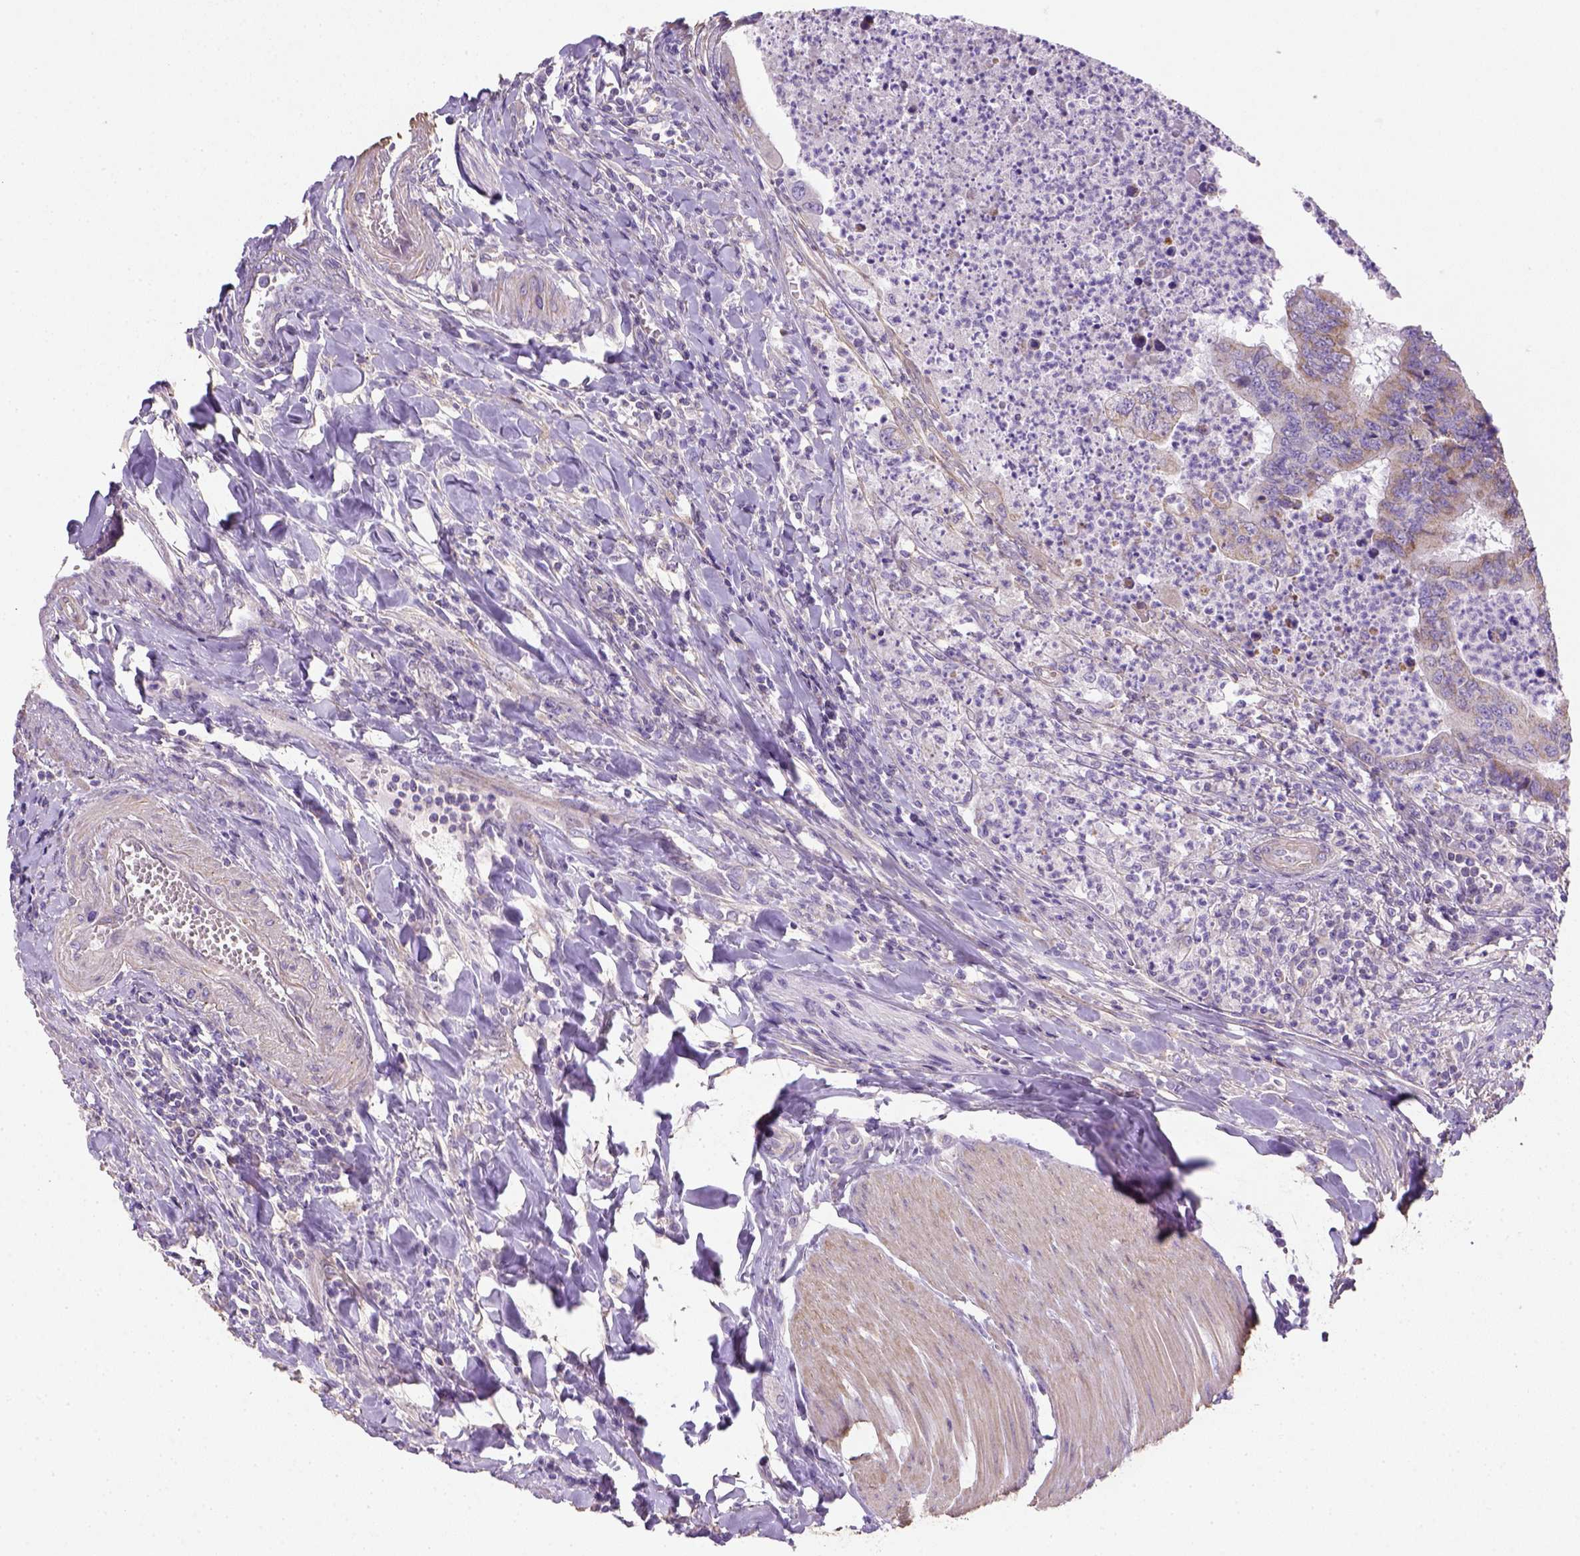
{"staining": {"intensity": "weak", "quantity": ">75%", "location": "cytoplasmic/membranous"}, "tissue": "colorectal cancer", "cell_type": "Tumor cells", "image_type": "cancer", "snomed": [{"axis": "morphology", "description": "Adenocarcinoma, NOS"}, {"axis": "topography", "description": "Colon"}], "caption": "Immunohistochemistry (IHC) (DAB) staining of colorectal cancer (adenocarcinoma) demonstrates weak cytoplasmic/membranous protein positivity in about >75% of tumor cells. The protein of interest is stained brown, and the nuclei are stained in blue (DAB (3,3'-diaminobenzidine) IHC with brightfield microscopy, high magnification).", "gene": "HTRA1", "patient": {"sex": "female", "age": 67}}